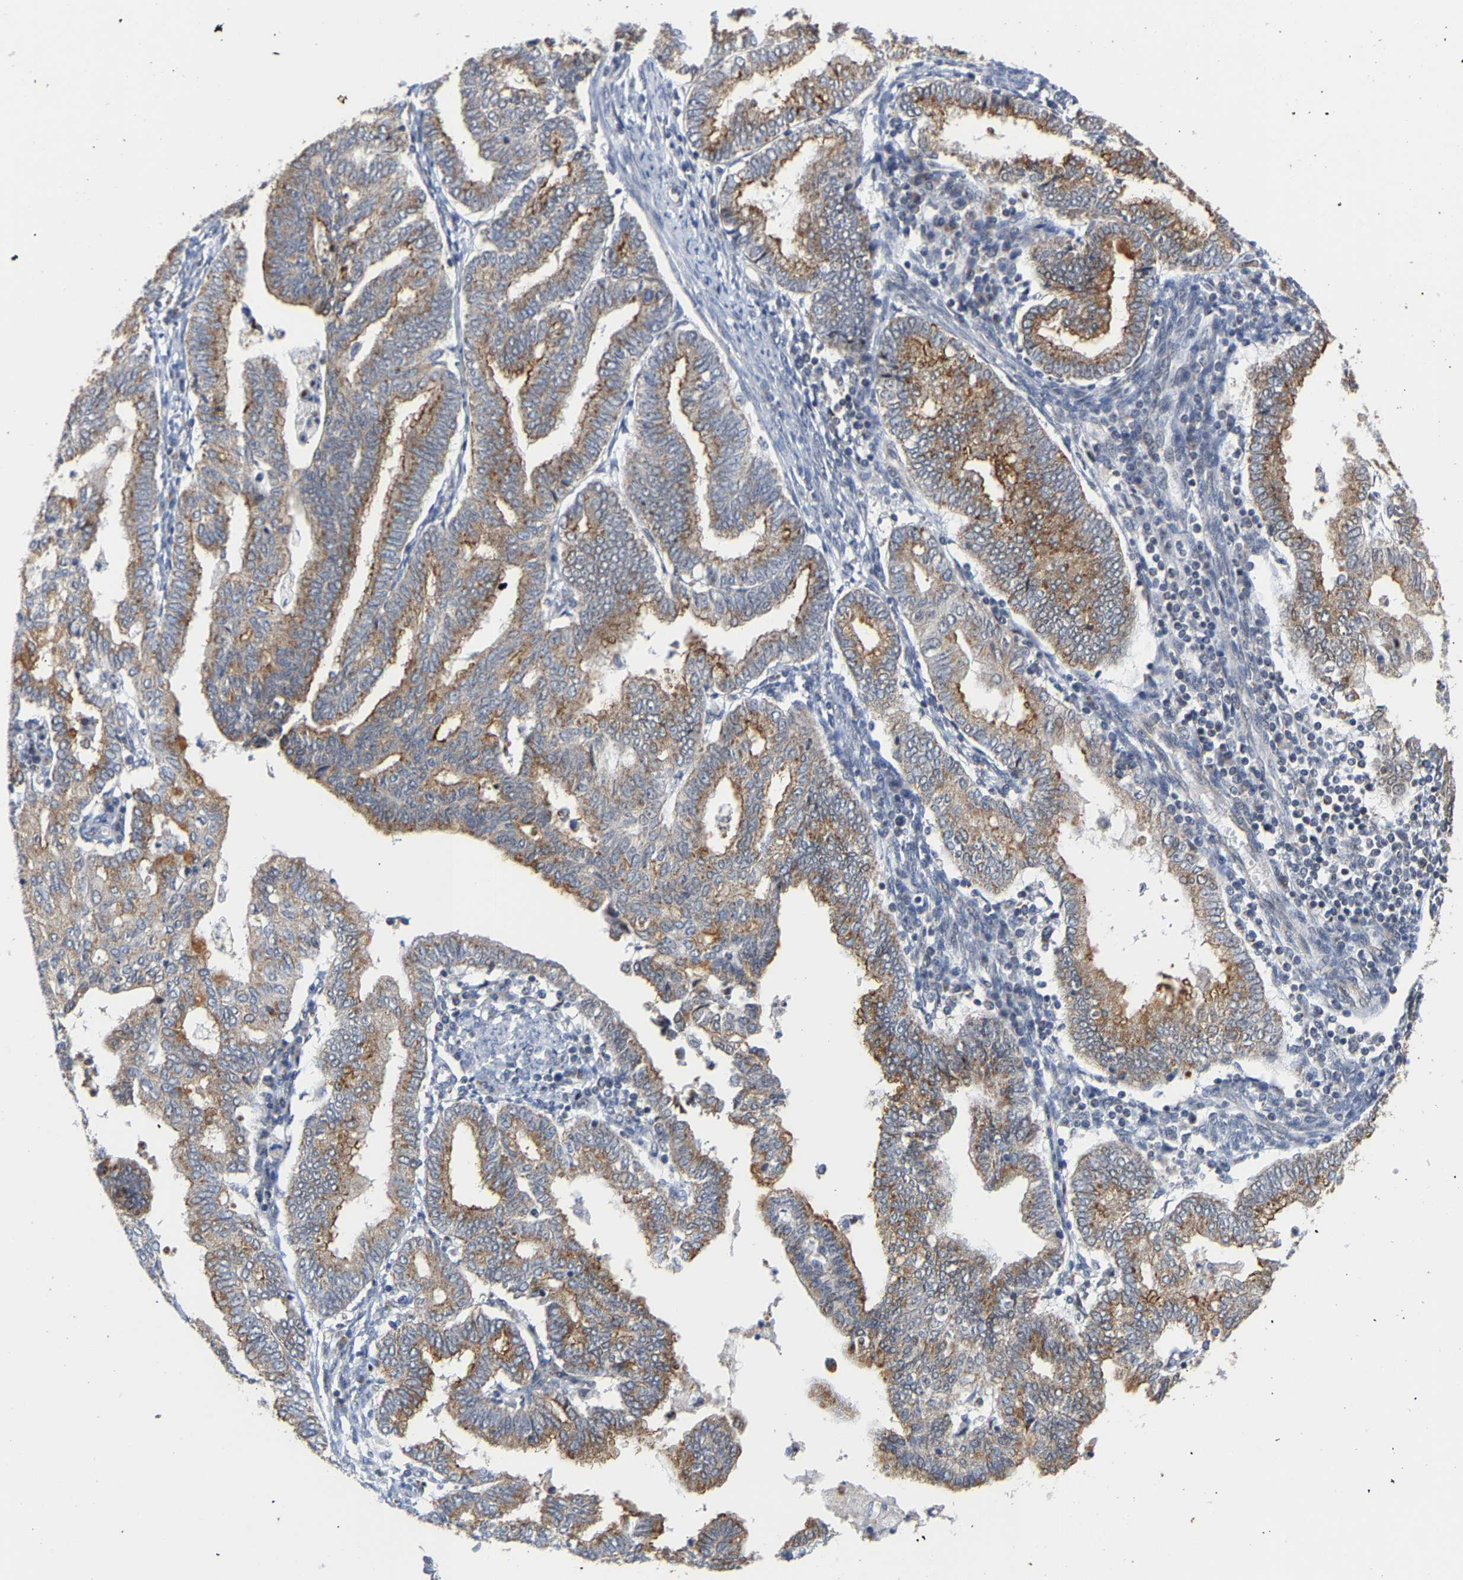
{"staining": {"intensity": "moderate", "quantity": ">75%", "location": "cytoplasmic/membranous"}, "tissue": "endometrial cancer", "cell_type": "Tumor cells", "image_type": "cancer", "snomed": [{"axis": "morphology", "description": "Polyp, NOS"}, {"axis": "morphology", "description": "Adenocarcinoma, NOS"}, {"axis": "morphology", "description": "Adenoma, NOS"}, {"axis": "topography", "description": "Endometrium"}], "caption": "A histopathology image of human endometrial adenocarcinoma stained for a protein shows moderate cytoplasmic/membranous brown staining in tumor cells.", "gene": "PCNT", "patient": {"sex": "female", "age": 79}}